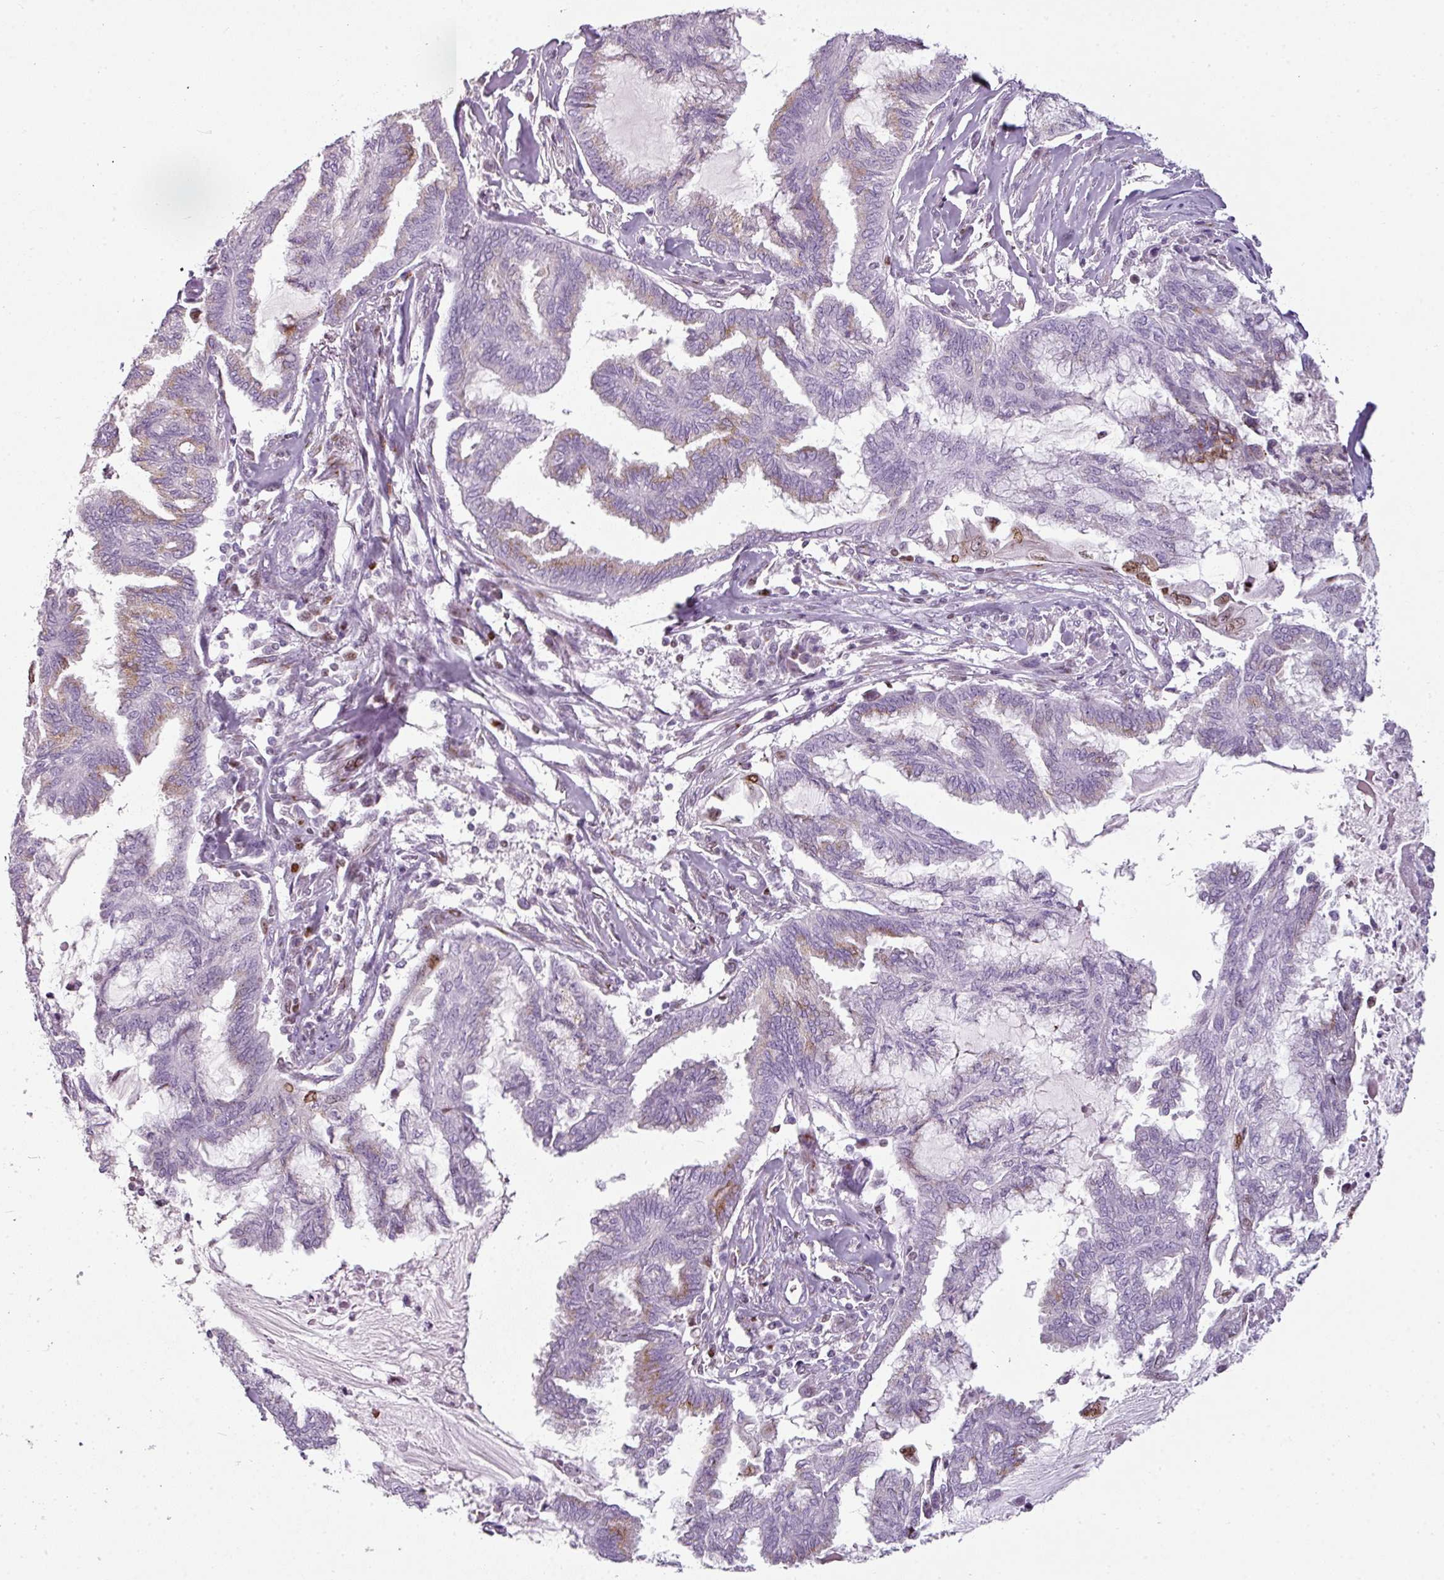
{"staining": {"intensity": "moderate", "quantity": "<25%", "location": "cytoplasmic/membranous"}, "tissue": "endometrial cancer", "cell_type": "Tumor cells", "image_type": "cancer", "snomed": [{"axis": "morphology", "description": "Adenocarcinoma, NOS"}, {"axis": "topography", "description": "Endometrium"}], "caption": "Brown immunohistochemical staining in human endometrial adenocarcinoma exhibits moderate cytoplasmic/membranous positivity in about <25% of tumor cells.", "gene": "SYT8", "patient": {"sex": "female", "age": 86}}